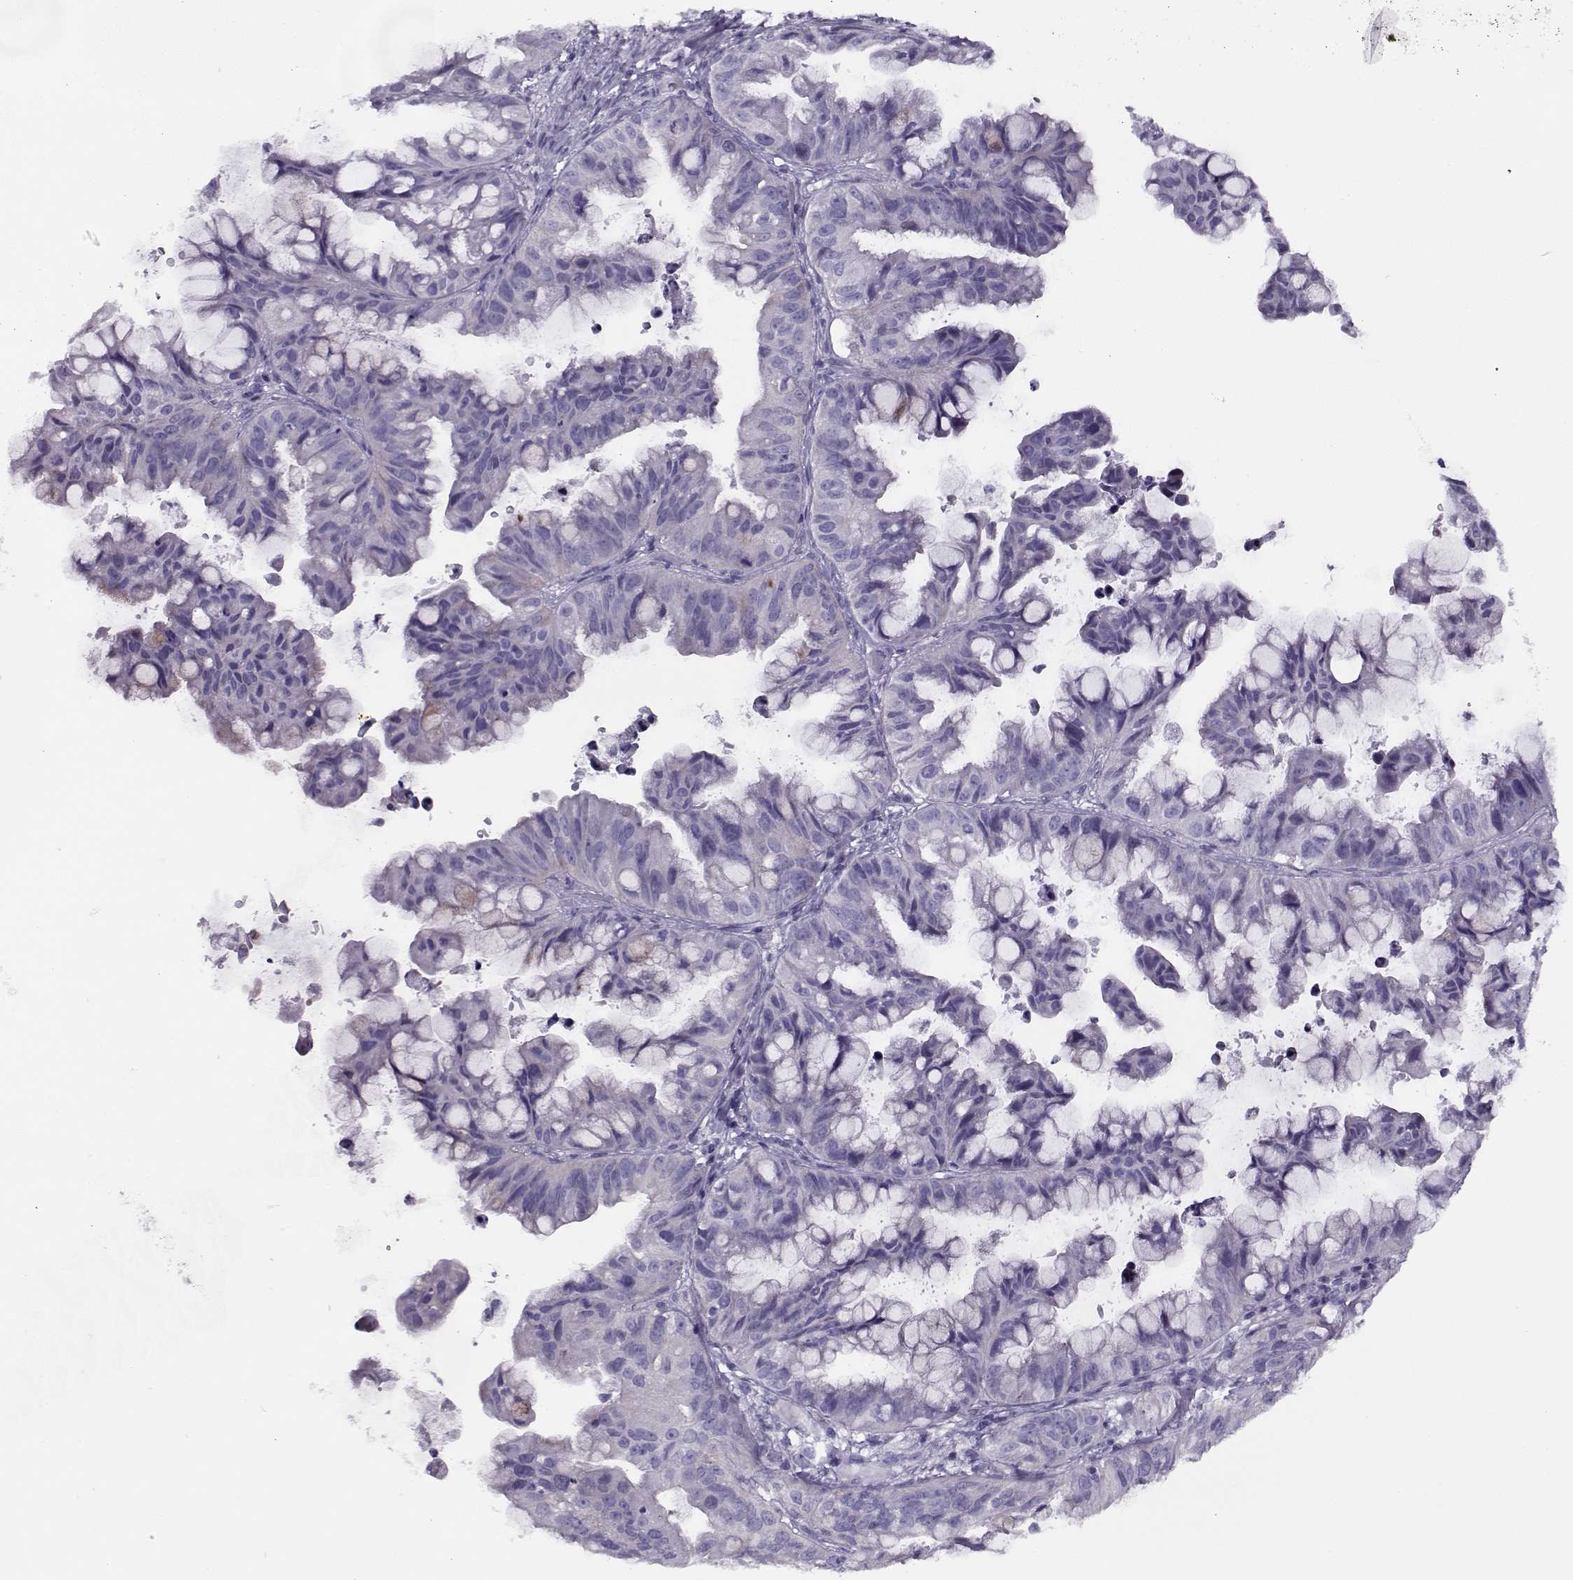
{"staining": {"intensity": "negative", "quantity": "none", "location": "none"}, "tissue": "ovarian cancer", "cell_type": "Tumor cells", "image_type": "cancer", "snomed": [{"axis": "morphology", "description": "Cystadenocarcinoma, mucinous, NOS"}, {"axis": "topography", "description": "Ovary"}], "caption": "IHC of human ovarian cancer demonstrates no positivity in tumor cells. (Brightfield microscopy of DAB IHC at high magnification).", "gene": "PP2D1", "patient": {"sex": "female", "age": 76}}